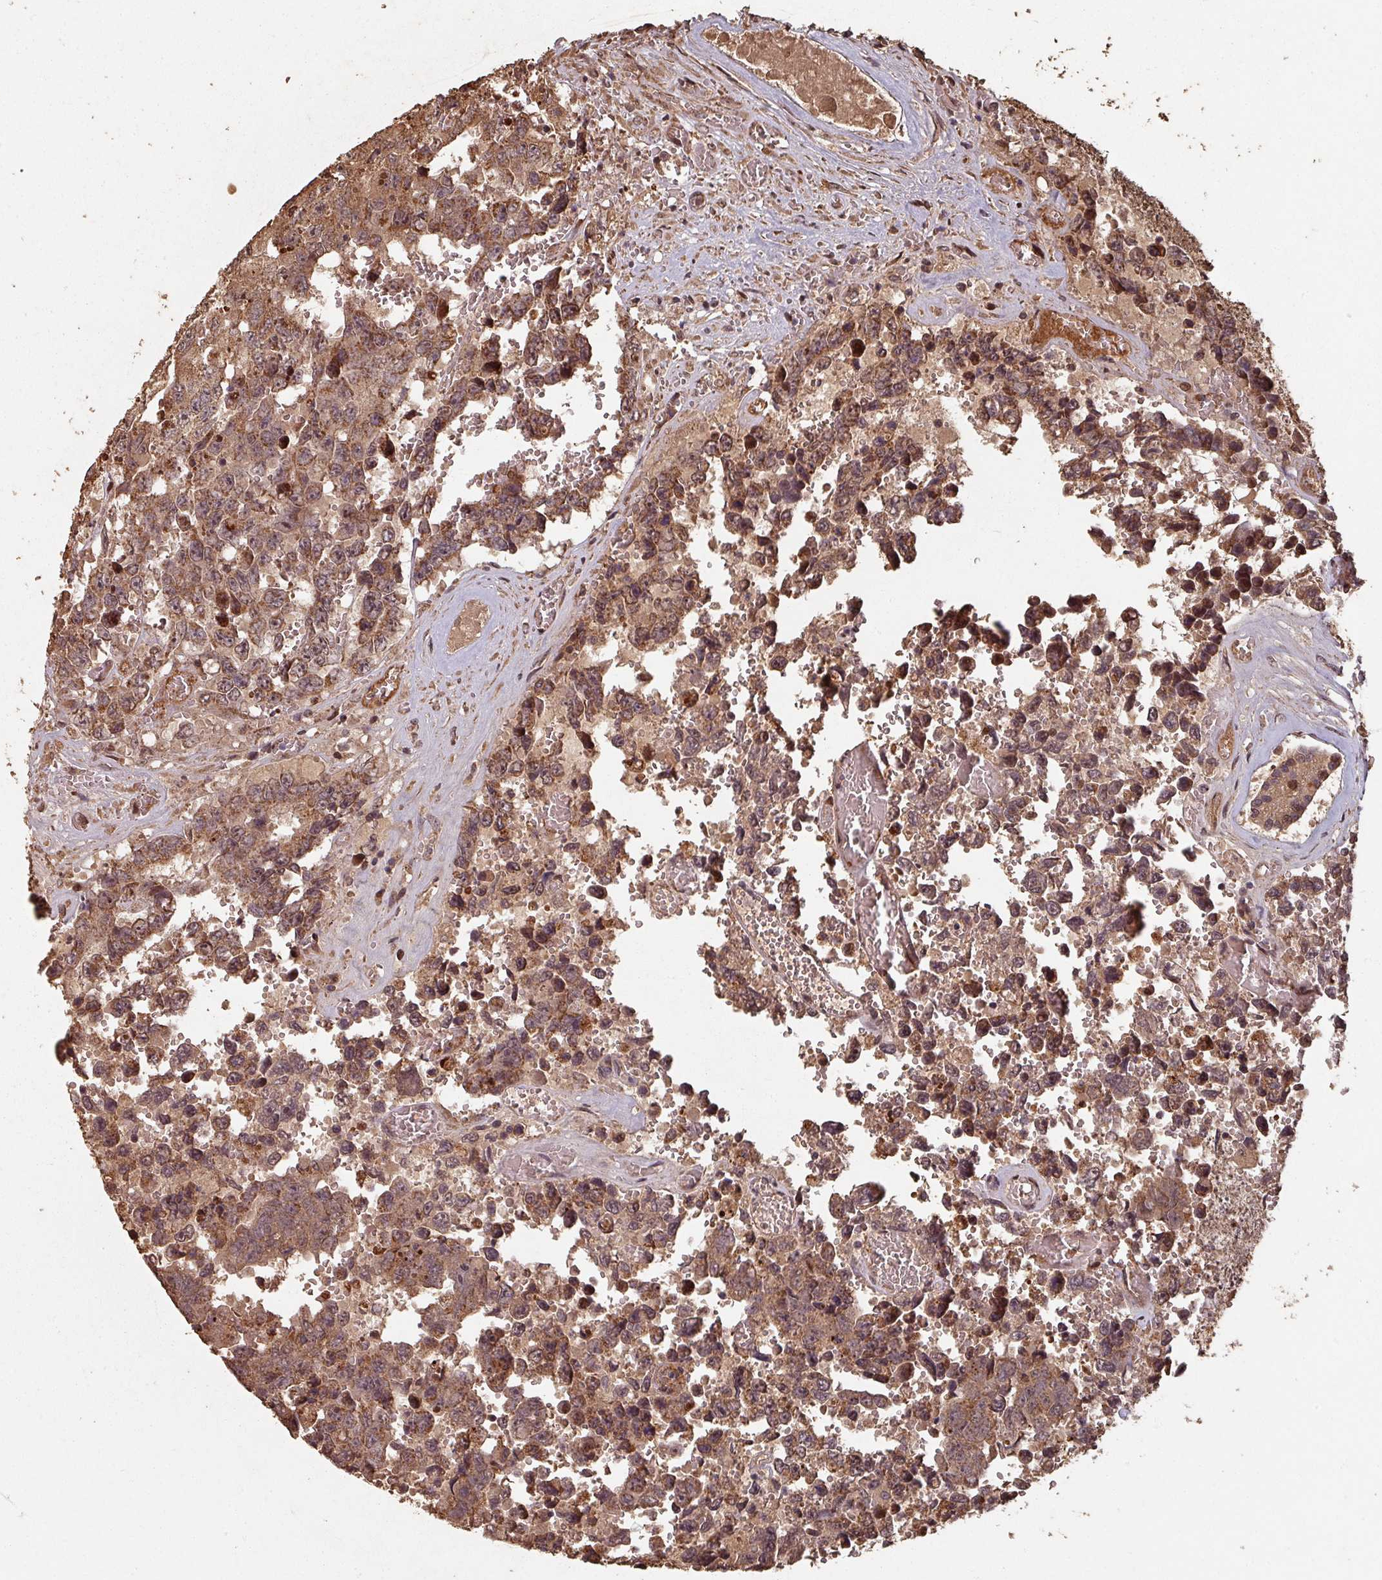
{"staining": {"intensity": "moderate", "quantity": ">75%", "location": "cytoplasmic/membranous,nuclear"}, "tissue": "testis cancer", "cell_type": "Tumor cells", "image_type": "cancer", "snomed": [{"axis": "morphology", "description": "Normal tissue, NOS"}, {"axis": "morphology", "description": "Carcinoma, Embryonal, NOS"}, {"axis": "topography", "description": "Testis"}, {"axis": "topography", "description": "Epididymis"}], "caption": "Tumor cells reveal medium levels of moderate cytoplasmic/membranous and nuclear positivity in about >75% of cells in testis cancer (embryonal carcinoma).", "gene": "EID1", "patient": {"sex": "male", "age": 25}}